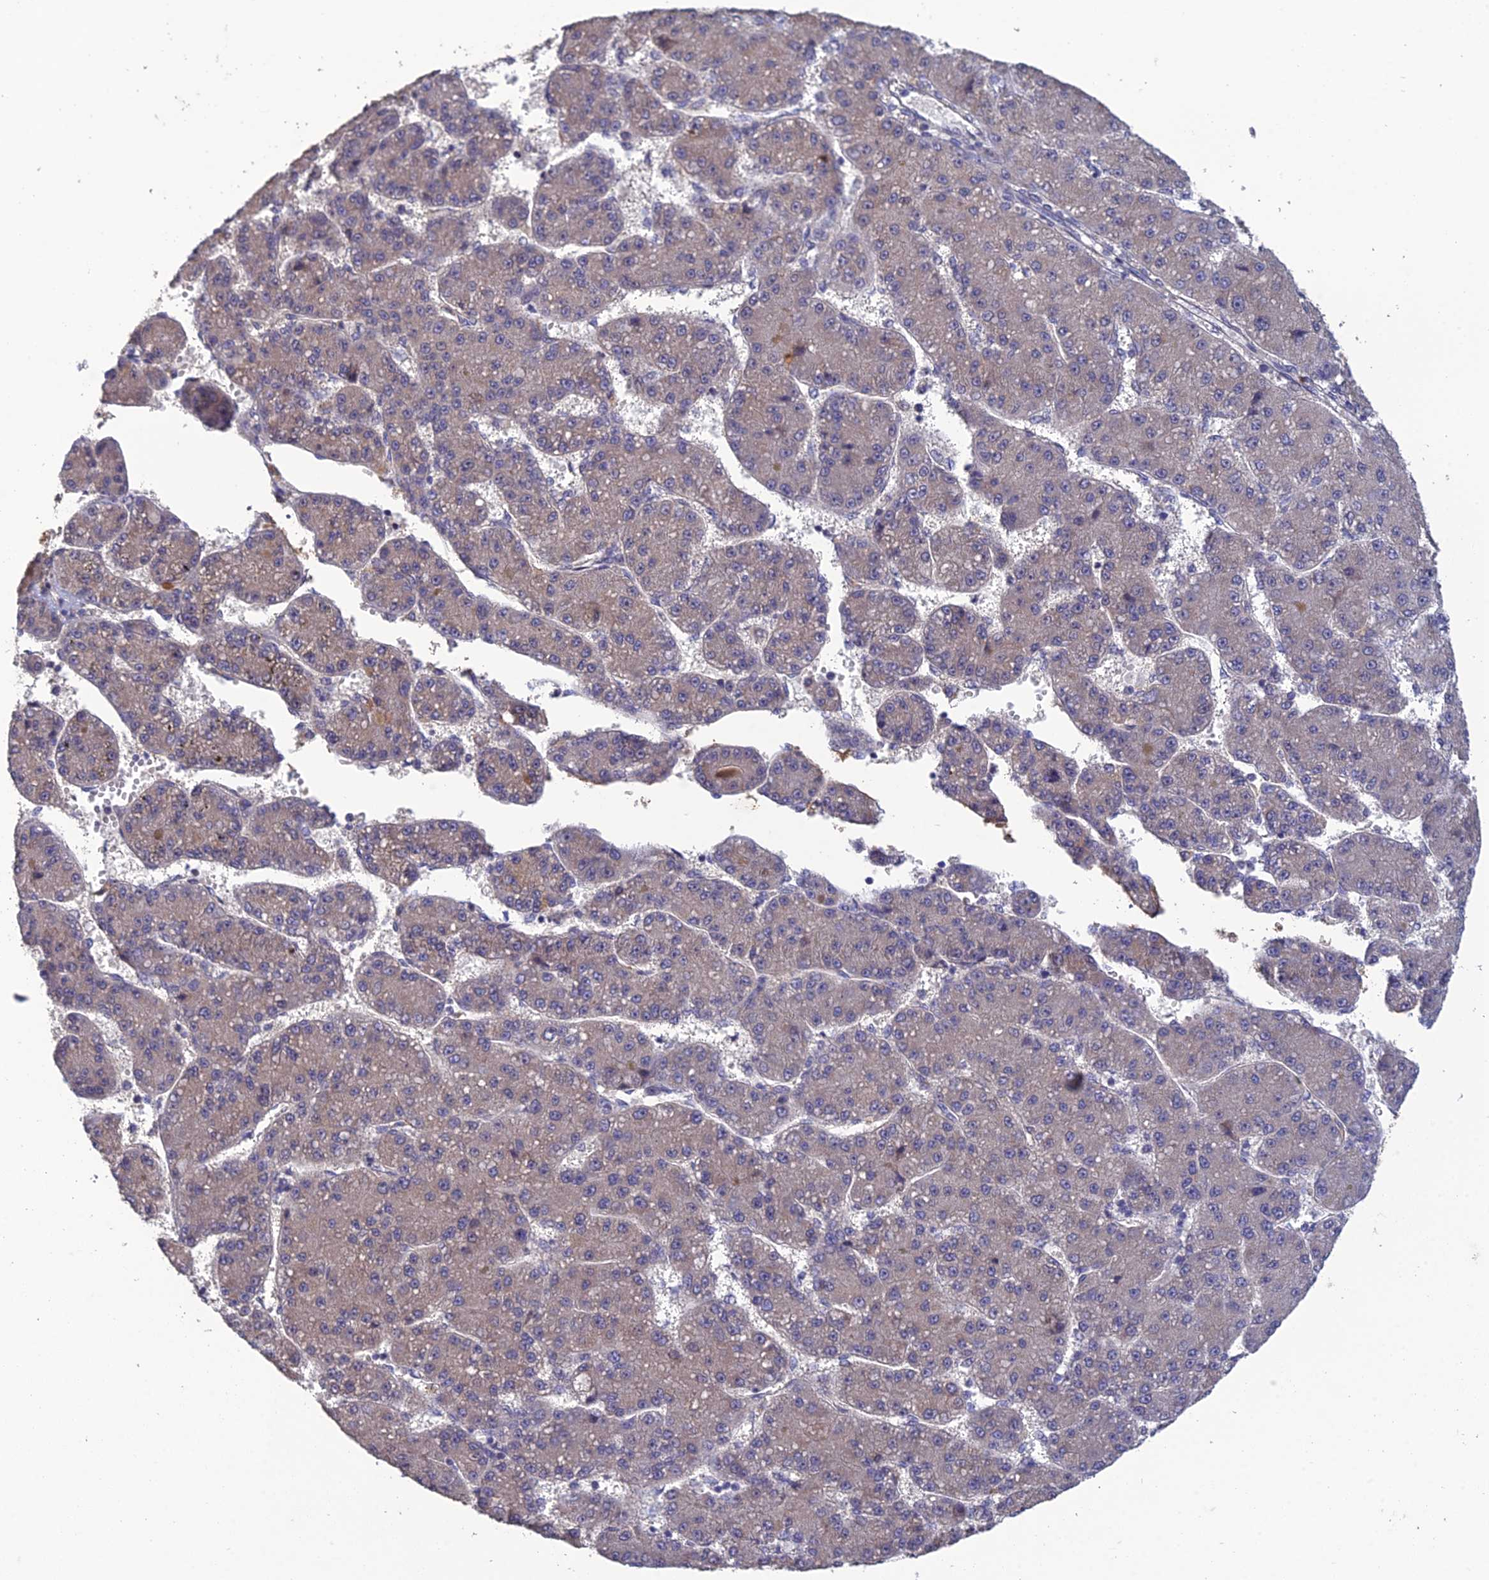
{"staining": {"intensity": "negative", "quantity": "none", "location": "none"}, "tissue": "liver cancer", "cell_type": "Tumor cells", "image_type": "cancer", "snomed": [{"axis": "morphology", "description": "Carcinoma, Hepatocellular, NOS"}, {"axis": "topography", "description": "Liver"}], "caption": "Immunohistochemistry of liver hepatocellular carcinoma displays no expression in tumor cells.", "gene": "SLC39A13", "patient": {"sex": "male", "age": 67}}